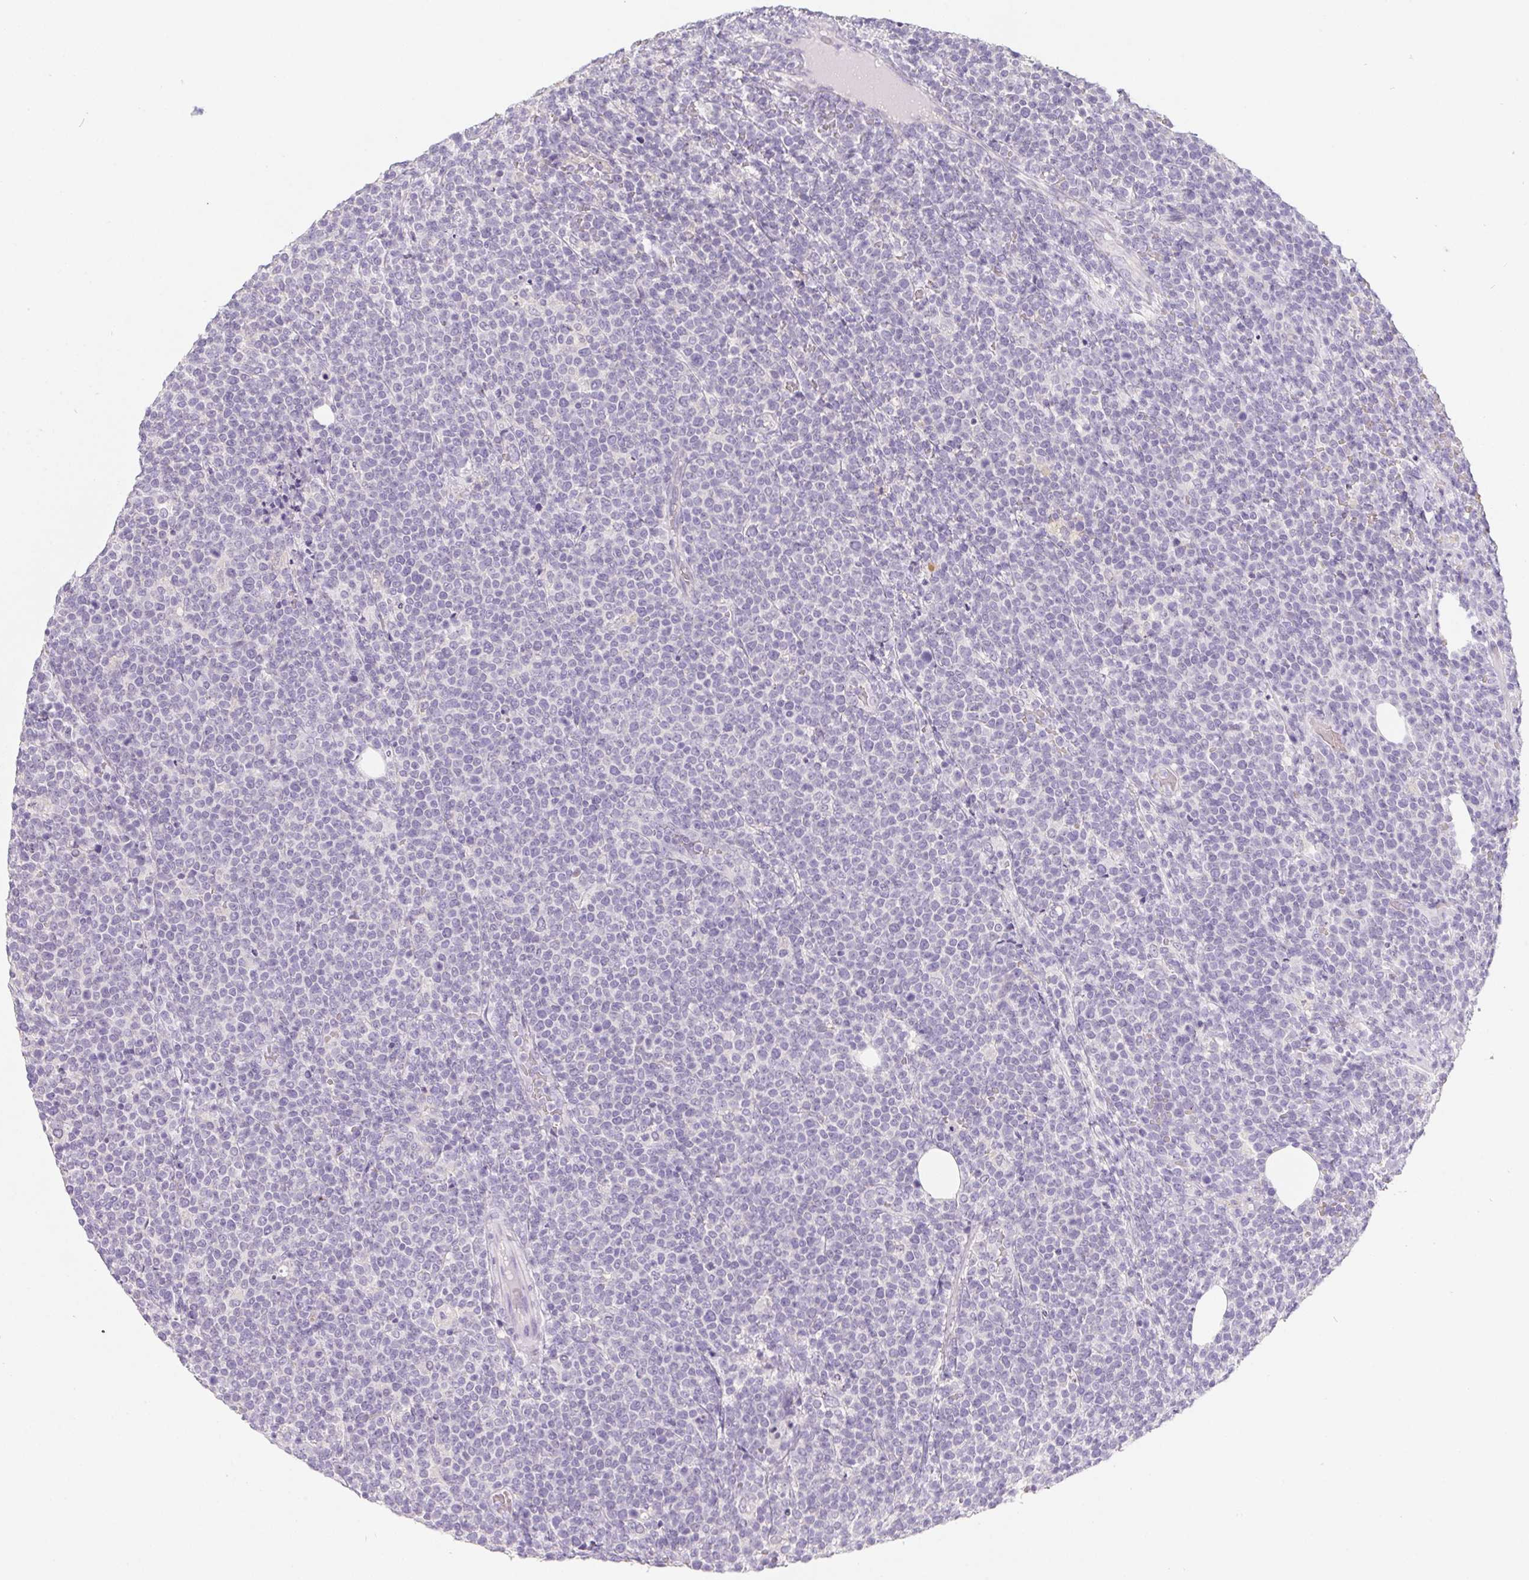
{"staining": {"intensity": "negative", "quantity": "none", "location": "none"}, "tissue": "lymphoma", "cell_type": "Tumor cells", "image_type": "cancer", "snomed": [{"axis": "morphology", "description": "Malignant lymphoma, non-Hodgkin's type, High grade"}, {"axis": "topography", "description": "Lymph node"}], "caption": "A histopathology image of human high-grade malignant lymphoma, non-Hodgkin's type is negative for staining in tumor cells. (DAB (3,3'-diaminobenzidine) immunohistochemistry (IHC) with hematoxylin counter stain).", "gene": "DCD", "patient": {"sex": "male", "age": 61}}